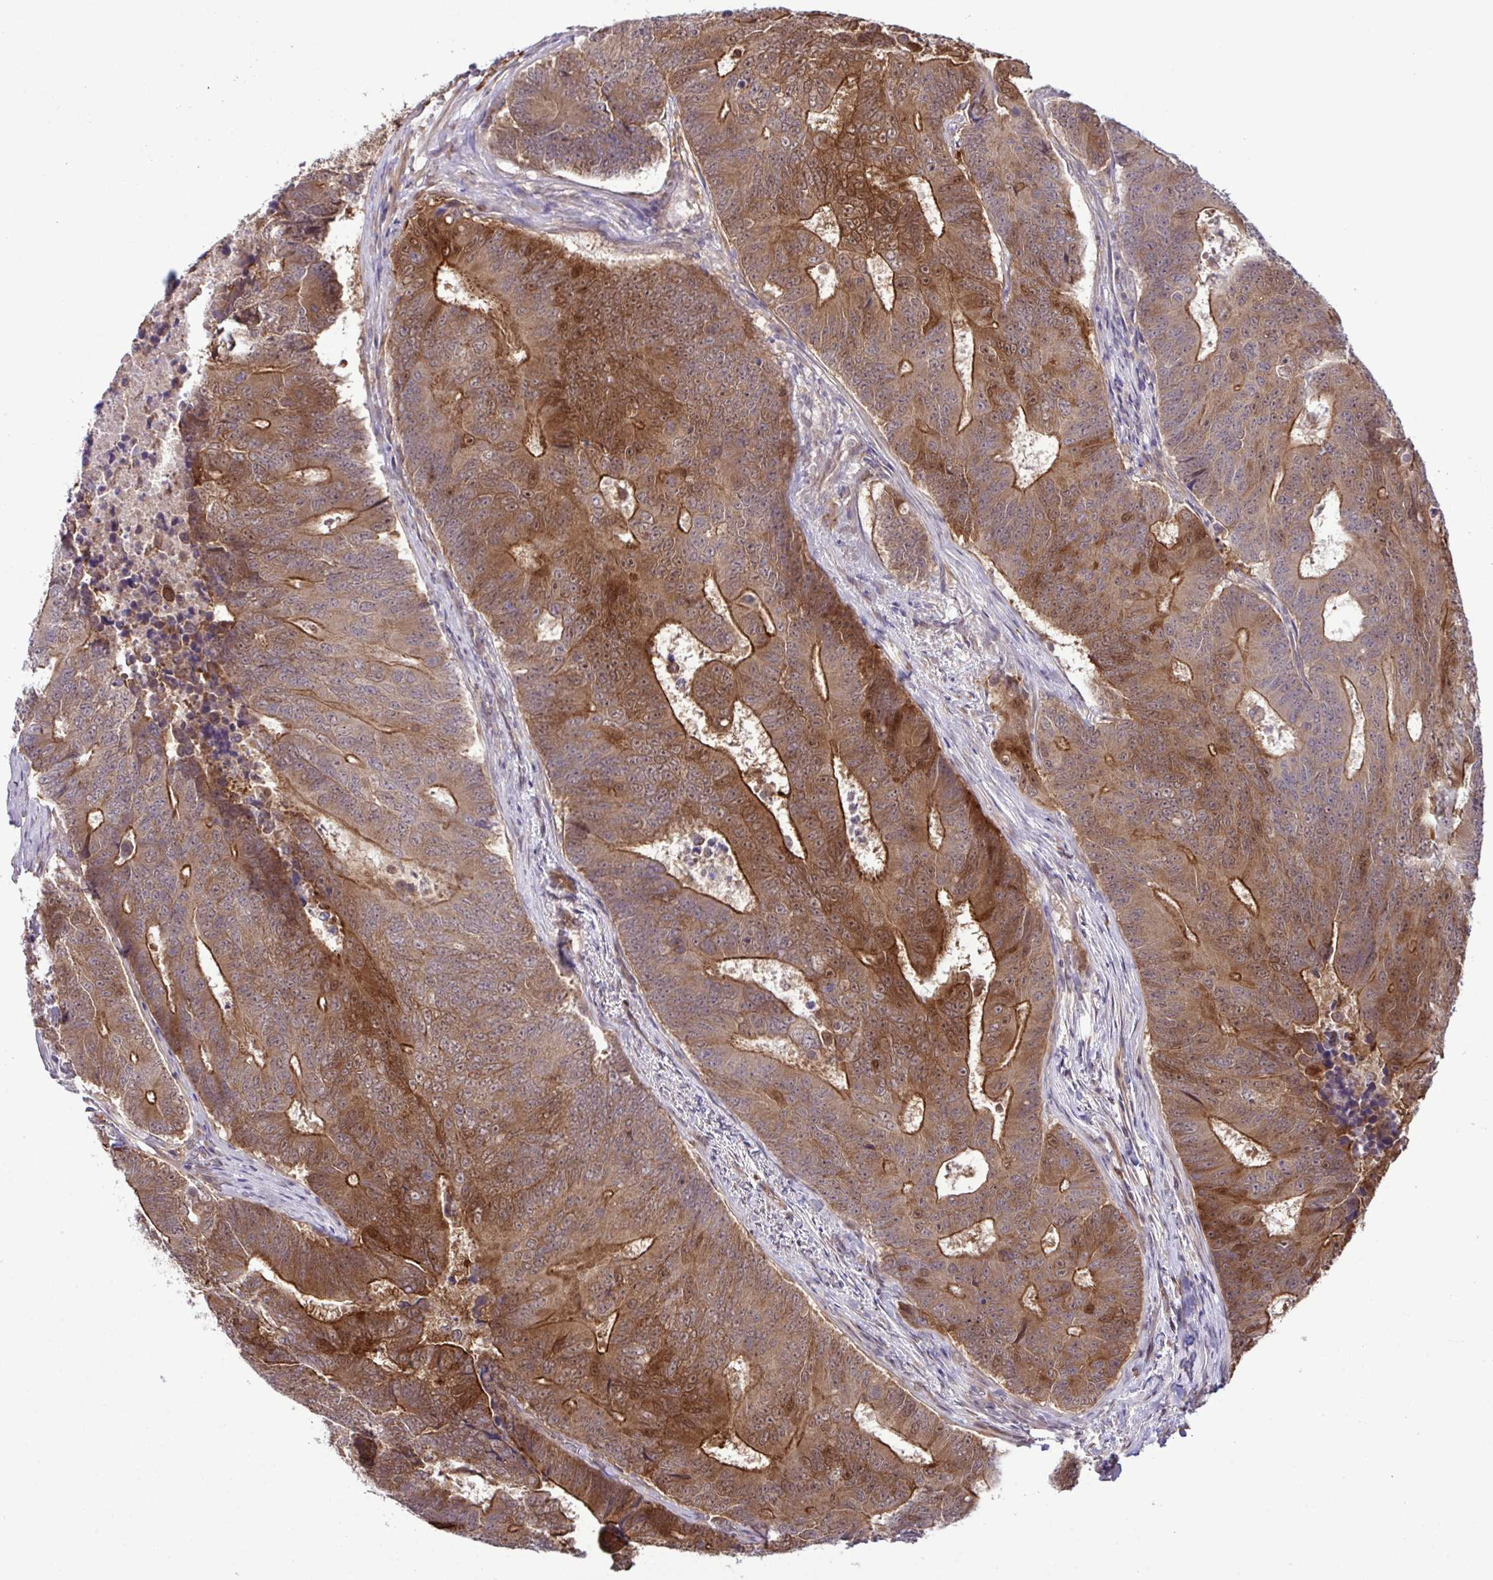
{"staining": {"intensity": "moderate", "quantity": ">75%", "location": "cytoplasmic/membranous,nuclear"}, "tissue": "colorectal cancer", "cell_type": "Tumor cells", "image_type": "cancer", "snomed": [{"axis": "morphology", "description": "Adenocarcinoma, NOS"}, {"axis": "topography", "description": "Colon"}], "caption": "Human colorectal adenocarcinoma stained with a protein marker reveals moderate staining in tumor cells.", "gene": "CMPK1", "patient": {"sex": "female", "age": 48}}